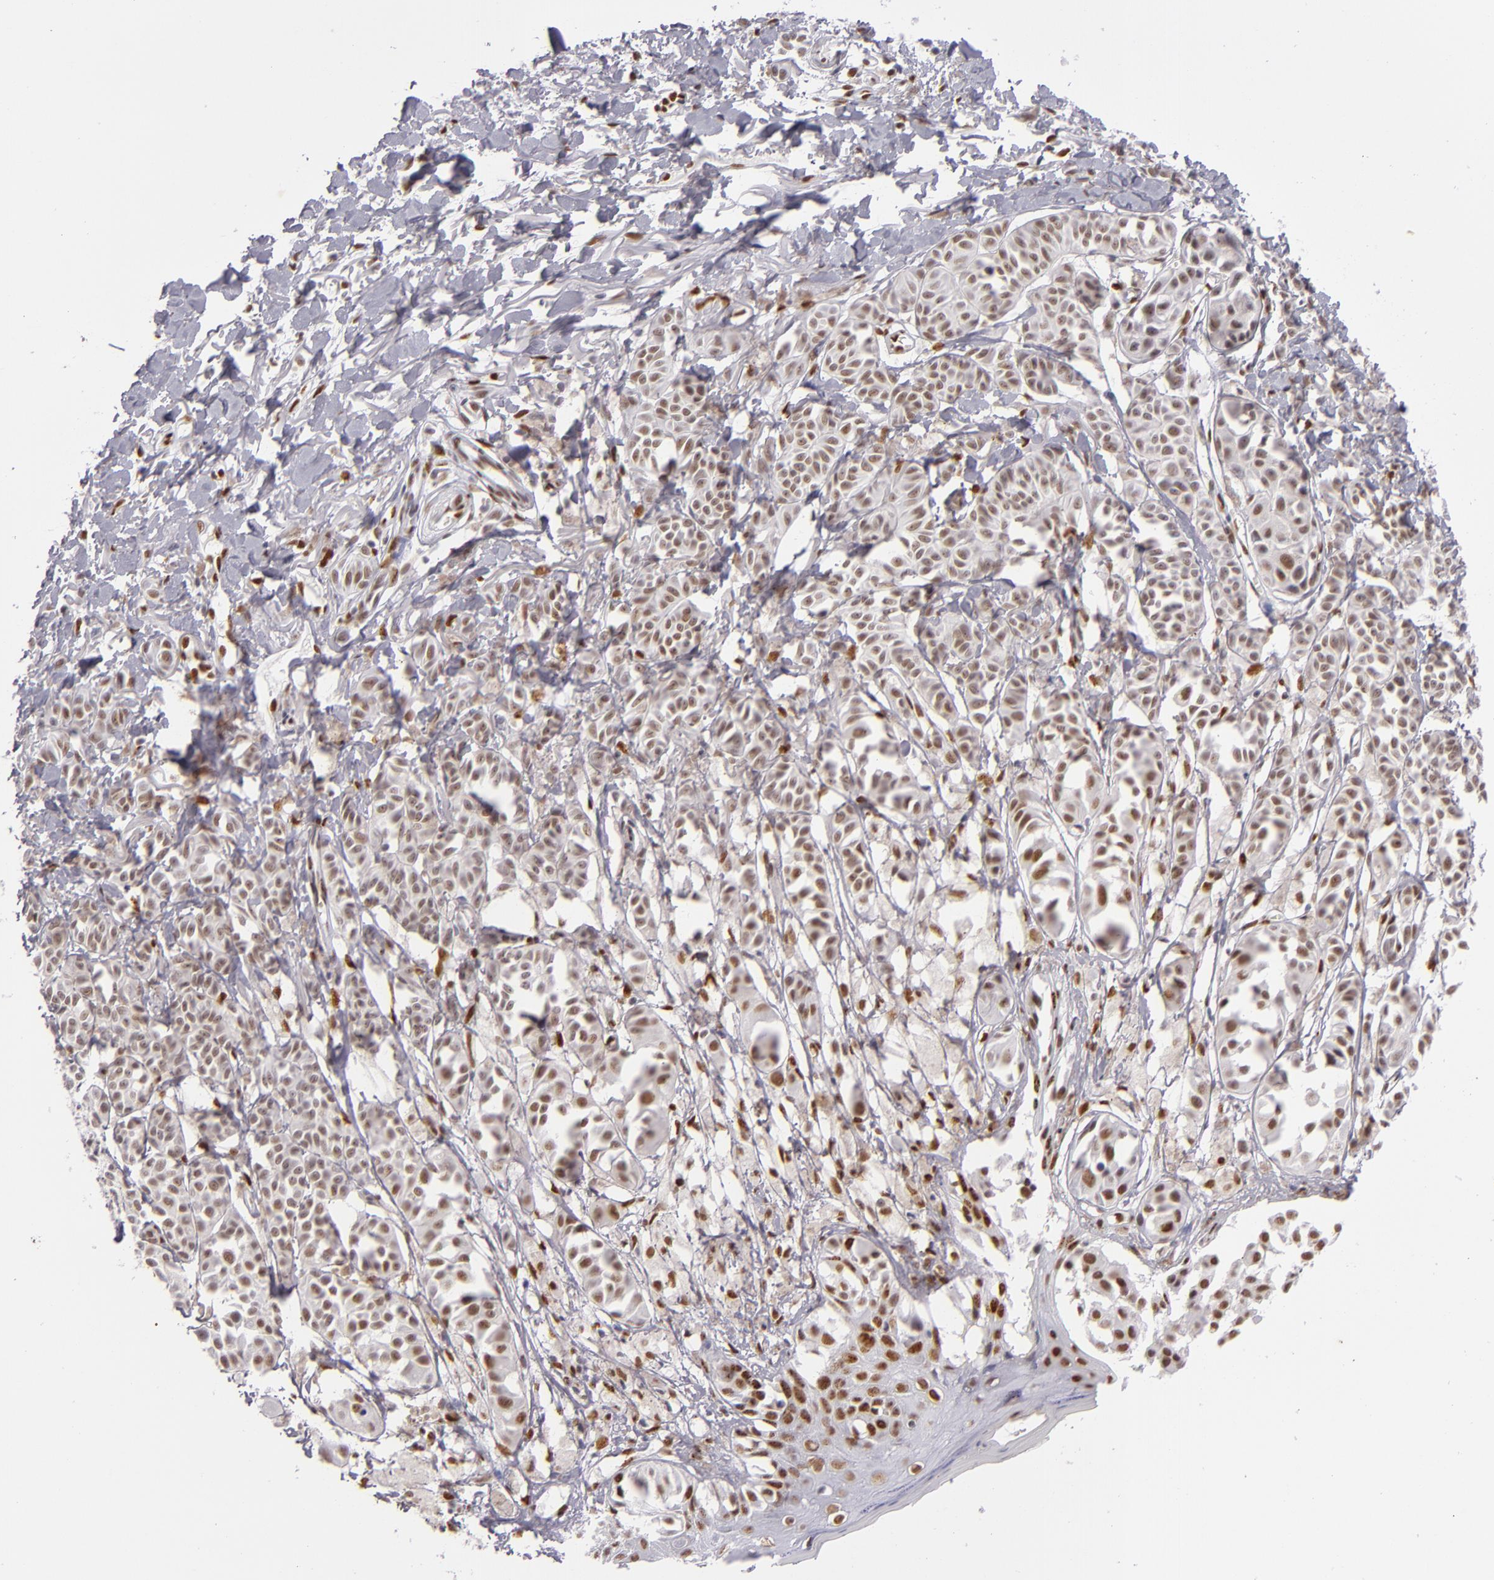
{"staining": {"intensity": "moderate", "quantity": ">75%", "location": "nuclear"}, "tissue": "melanoma", "cell_type": "Tumor cells", "image_type": "cancer", "snomed": [{"axis": "morphology", "description": "Malignant melanoma, NOS"}, {"axis": "topography", "description": "Skin"}], "caption": "Immunohistochemical staining of human melanoma displays medium levels of moderate nuclear protein expression in approximately >75% of tumor cells.", "gene": "TOP3A", "patient": {"sex": "male", "age": 76}}